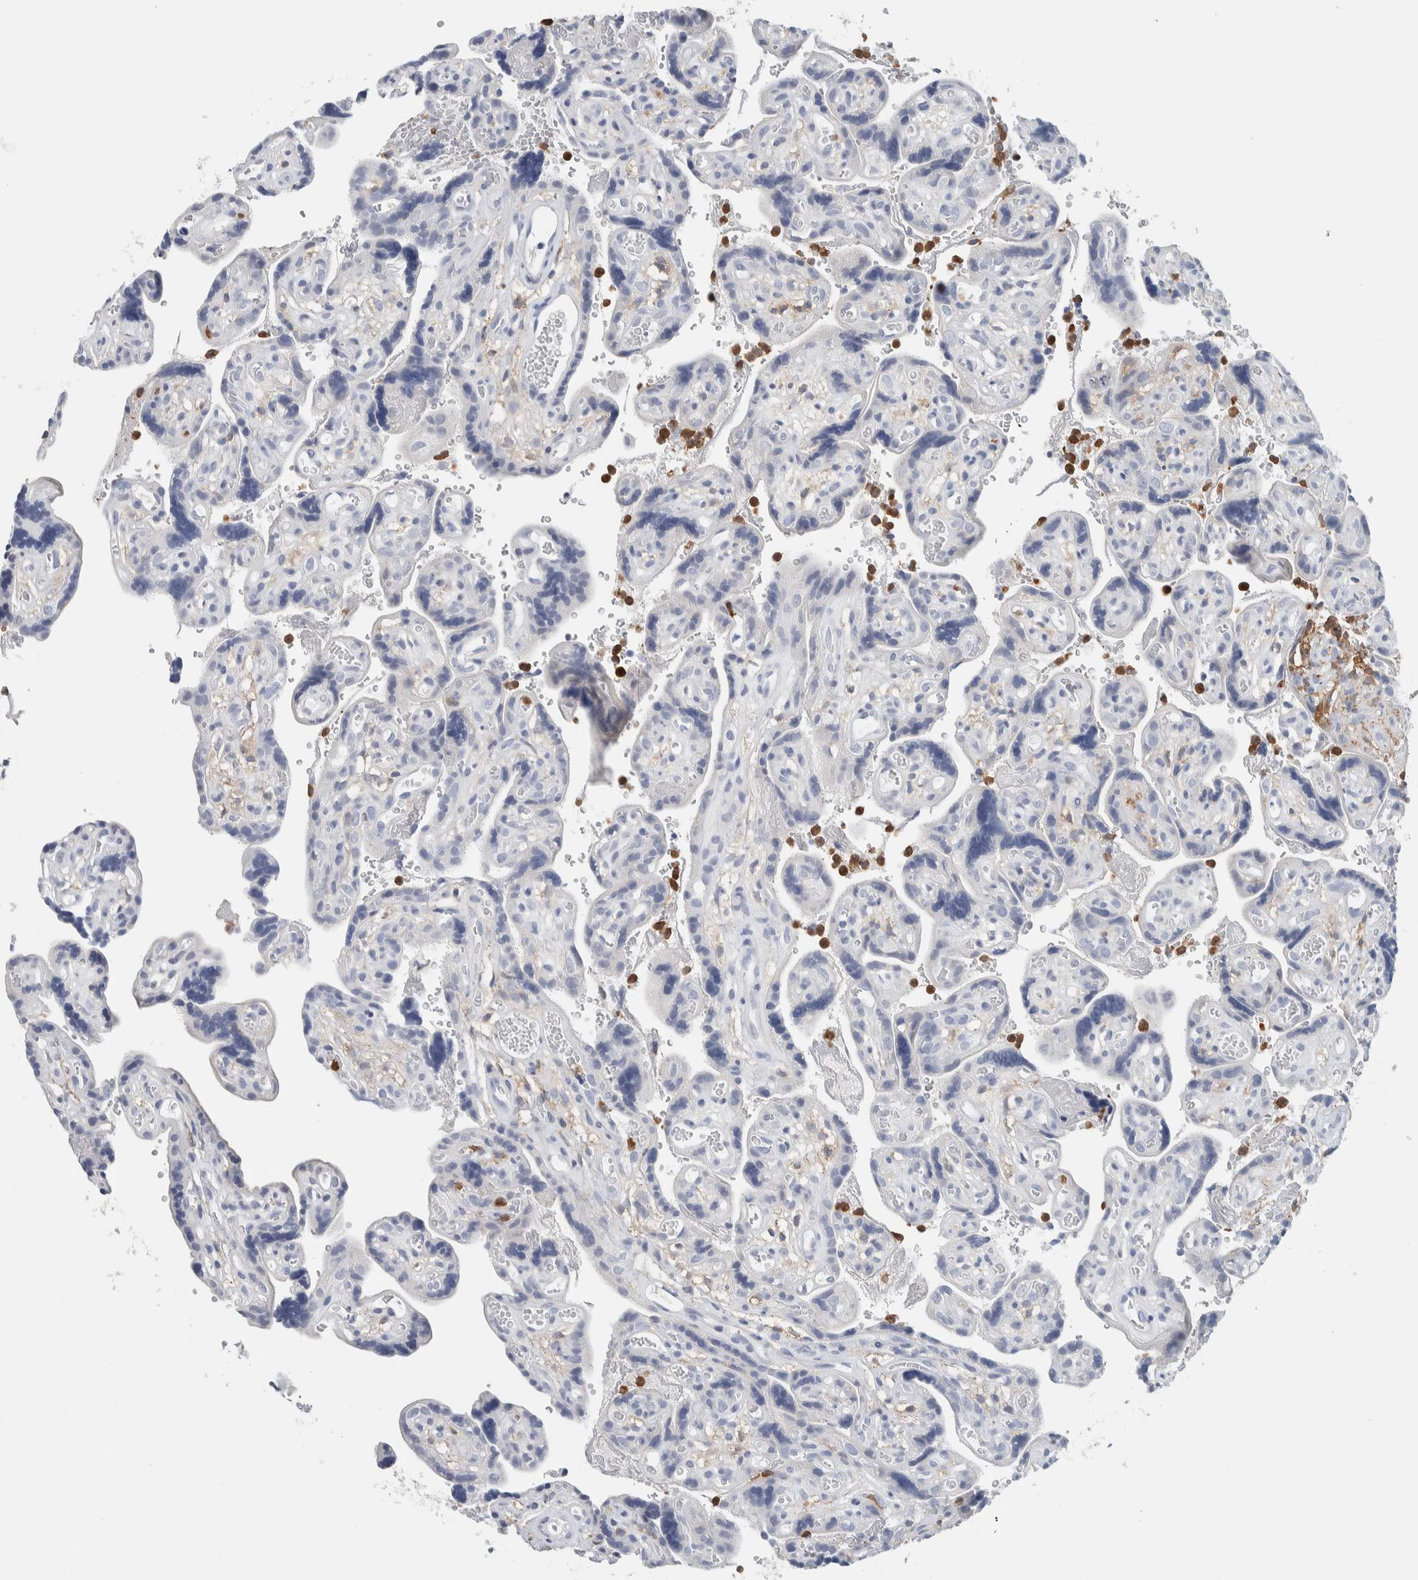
{"staining": {"intensity": "negative", "quantity": "none", "location": "none"}, "tissue": "placenta", "cell_type": "Decidual cells", "image_type": "normal", "snomed": [{"axis": "morphology", "description": "Normal tissue, NOS"}, {"axis": "topography", "description": "Placenta"}], "caption": "Immunohistochemistry (IHC) of normal placenta displays no positivity in decidual cells. (Brightfield microscopy of DAB (3,3'-diaminobenzidine) immunohistochemistry at high magnification).", "gene": "NCF2", "patient": {"sex": "female", "age": 30}}